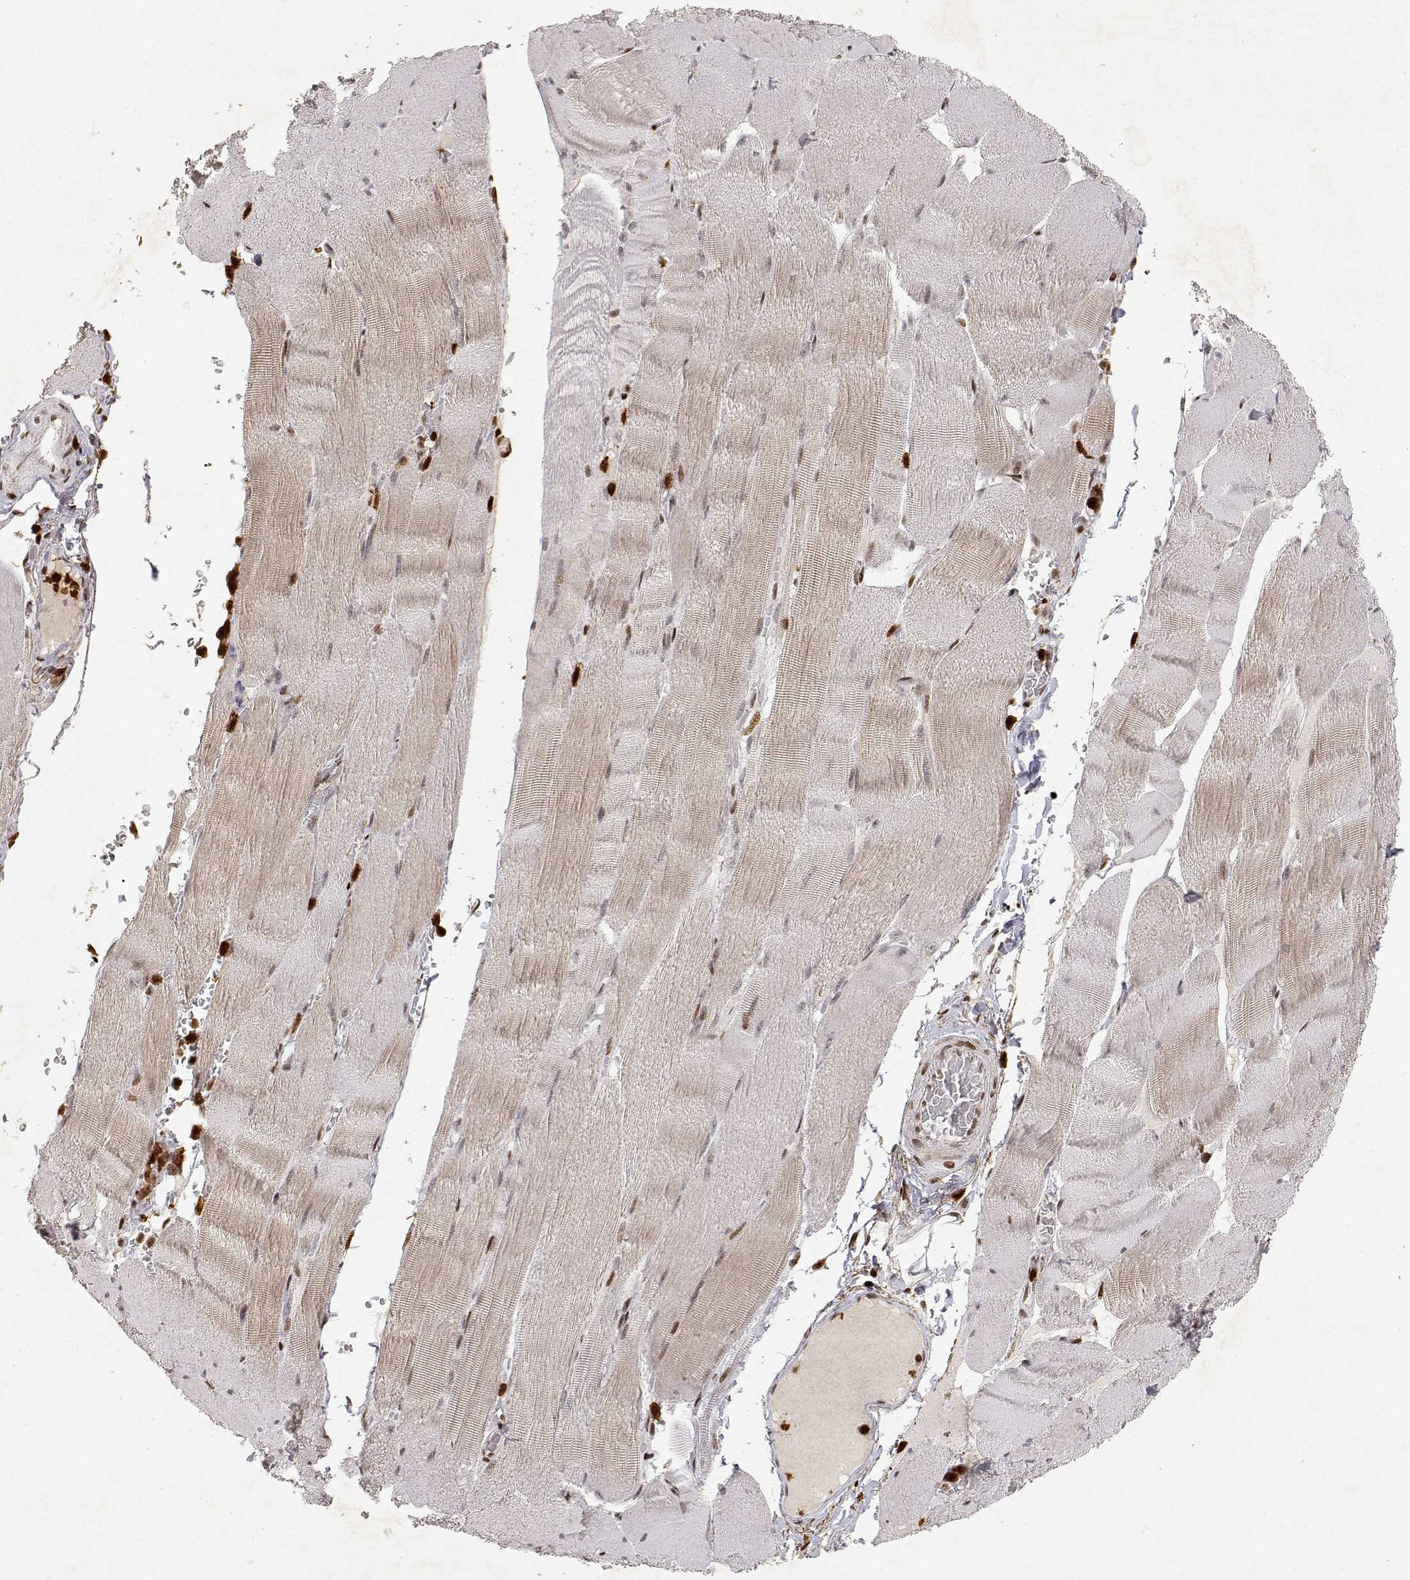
{"staining": {"intensity": "weak", "quantity": "25%-75%", "location": "nuclear"}, "tissue": "skeletal muscle", "cell_type": "Myocytes", "image_type": "normal", "snomed": [{"axis": "morphology", "description": "Normal tissue, NOS"}, {"axis": "topography", "description": "Skeletal muscle"}], "caption": "The photomicrograph exhibits a brown stain indicating the presence of a protein in the nuclear of myocytes in skeletal muscle.", "gene": "RSF1", "patient": {"sex": "male", "age": 56}}